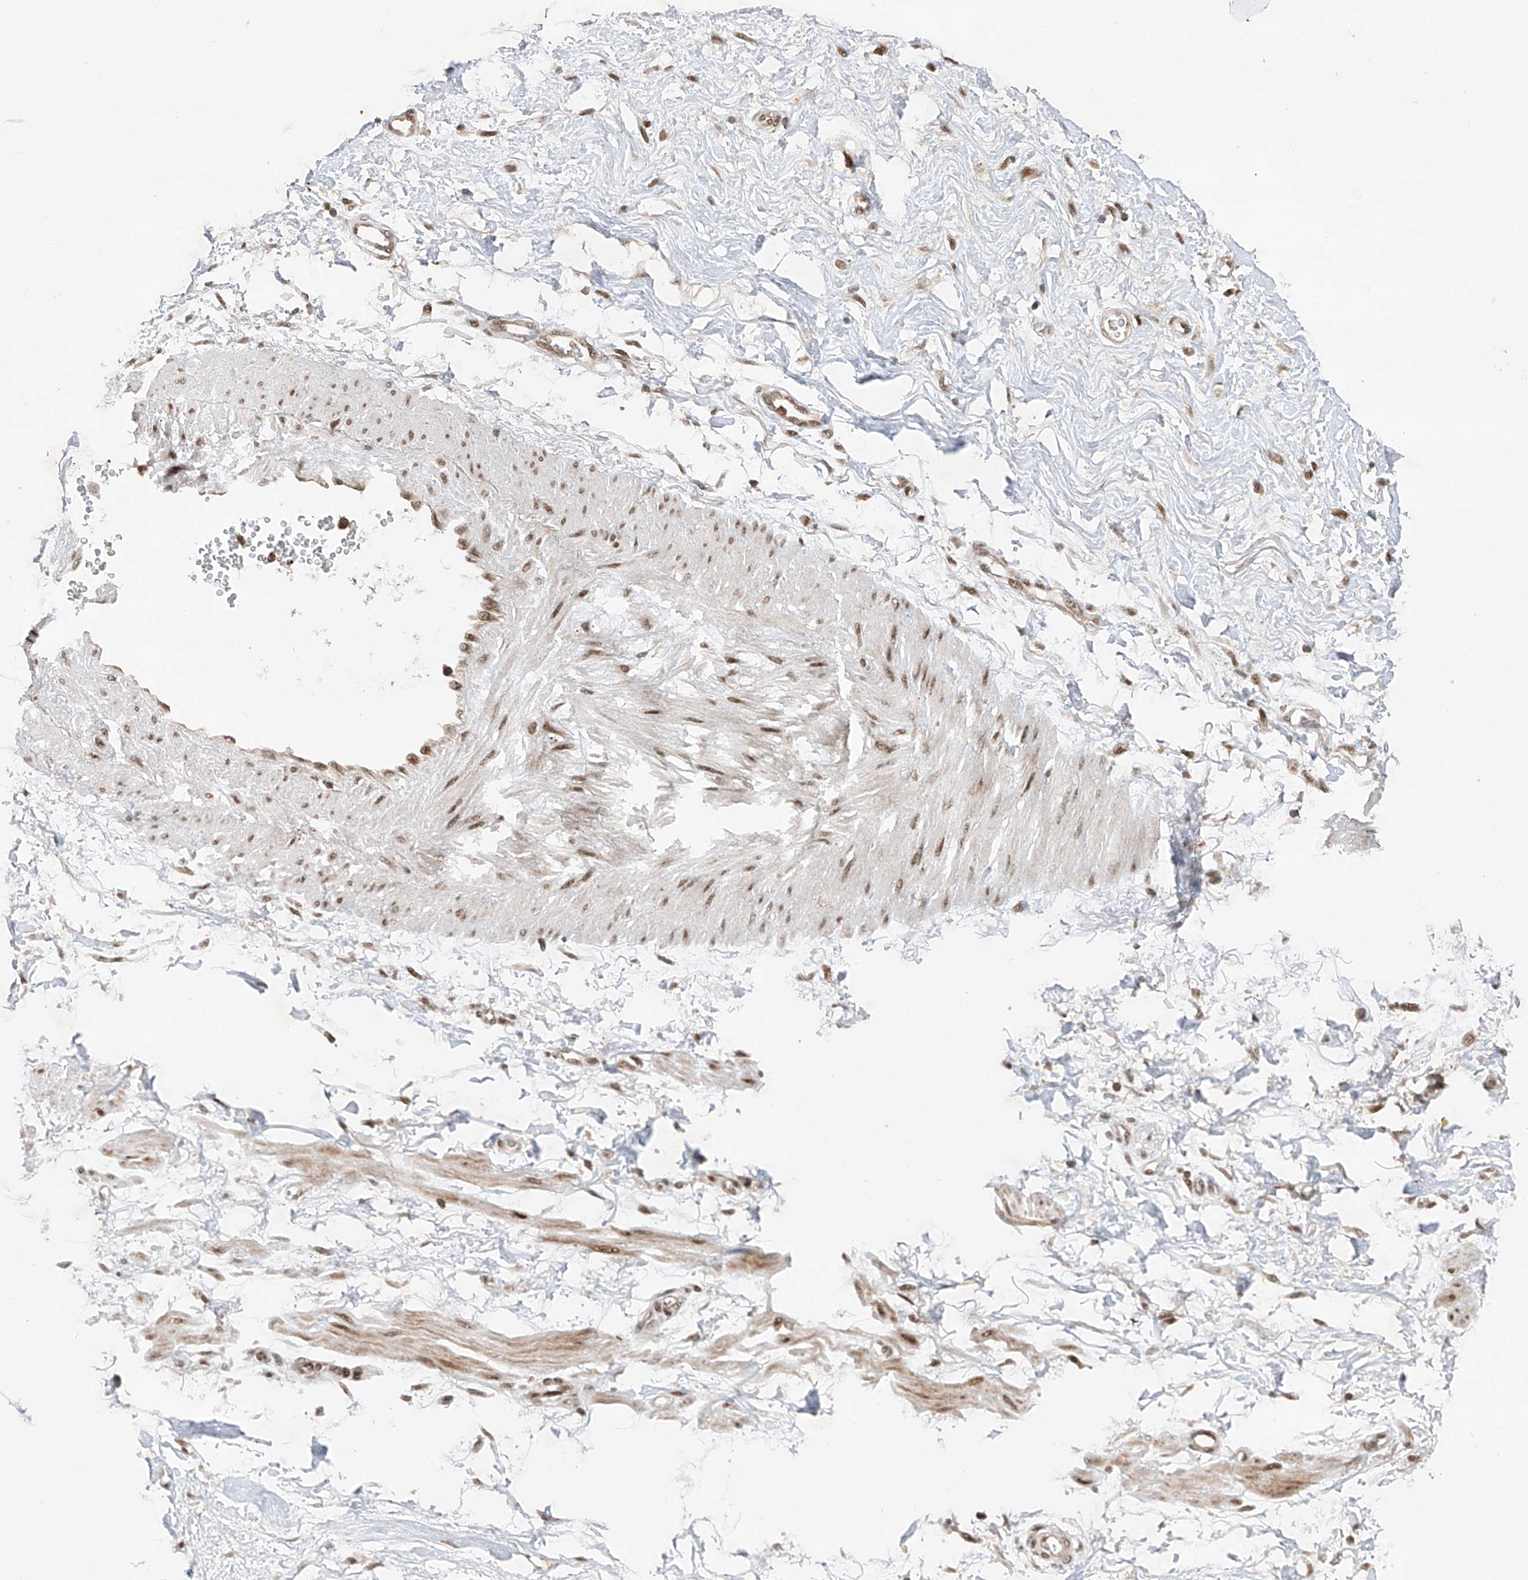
{"staining": {"intensity": "moderate", "quantity": "25%-75%", "location": "cytoplasmic/membranous,nuclear"}, "tissue": "soft tissue", "cell_type": "Chondrocytes", "image_type": "normal", "snomed": [{"axis": "morphology", "description": "Normal tissue, NOS"}, {"axis": "morphology", "description": "Adenocarcinoma, NOS"}, {"axis": "topography", "description": "Pancreas"}, {"axis": "topography", "description": "Peripheral nerve tissue"}], "caption": "The photomicrograph shows immunohistochemical staining of benign soft tissue. There is moderate cytoplasmic/membranous,nuclear positivity is present in about 25%-75% of chondrocytes.", "gene": "ZNF280D", "patient": {"sex": "male", "age": 59}}